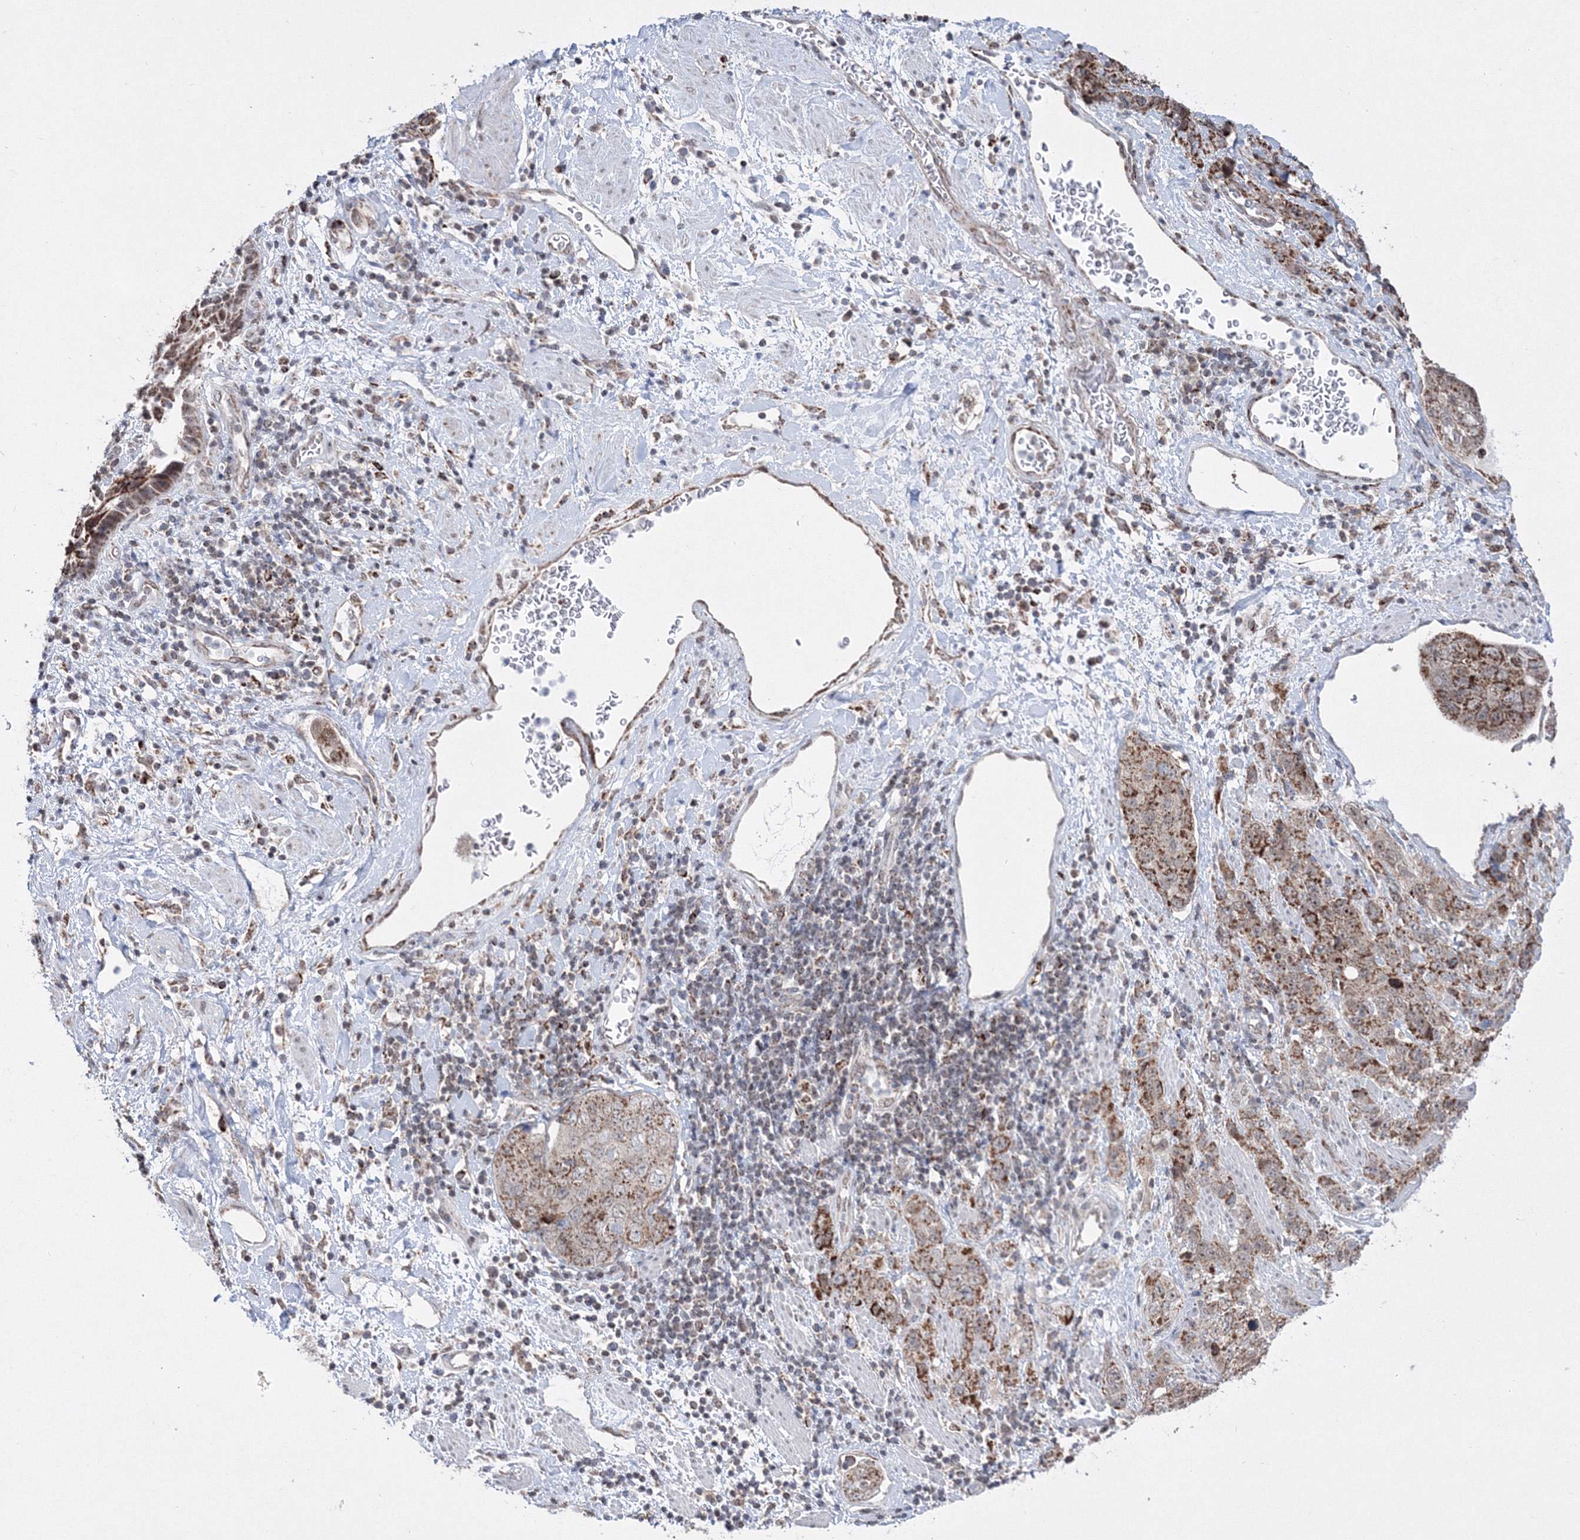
{"staining": {"intensity": "moderate", "quantity": ">75%", "location": "cytoplasmic/membranous"}, "tissue": "stomach cancer", "cell_type": "Tumor cells", "image_type": "cancer", "snomed": [{"axis": "morphology", "description": "Adenocarcinoma, NOS"}, {"axis": "topography", "description": "Stomach"}], "caption": "Protein expression by IHC shows moderate cytoplasmic/membranous positivity in about >75% of tumor cells in stomach cancer (adenocarcinoma).", "gene": "GRSF1", "patient": {"sex": "male", "age": 48}}